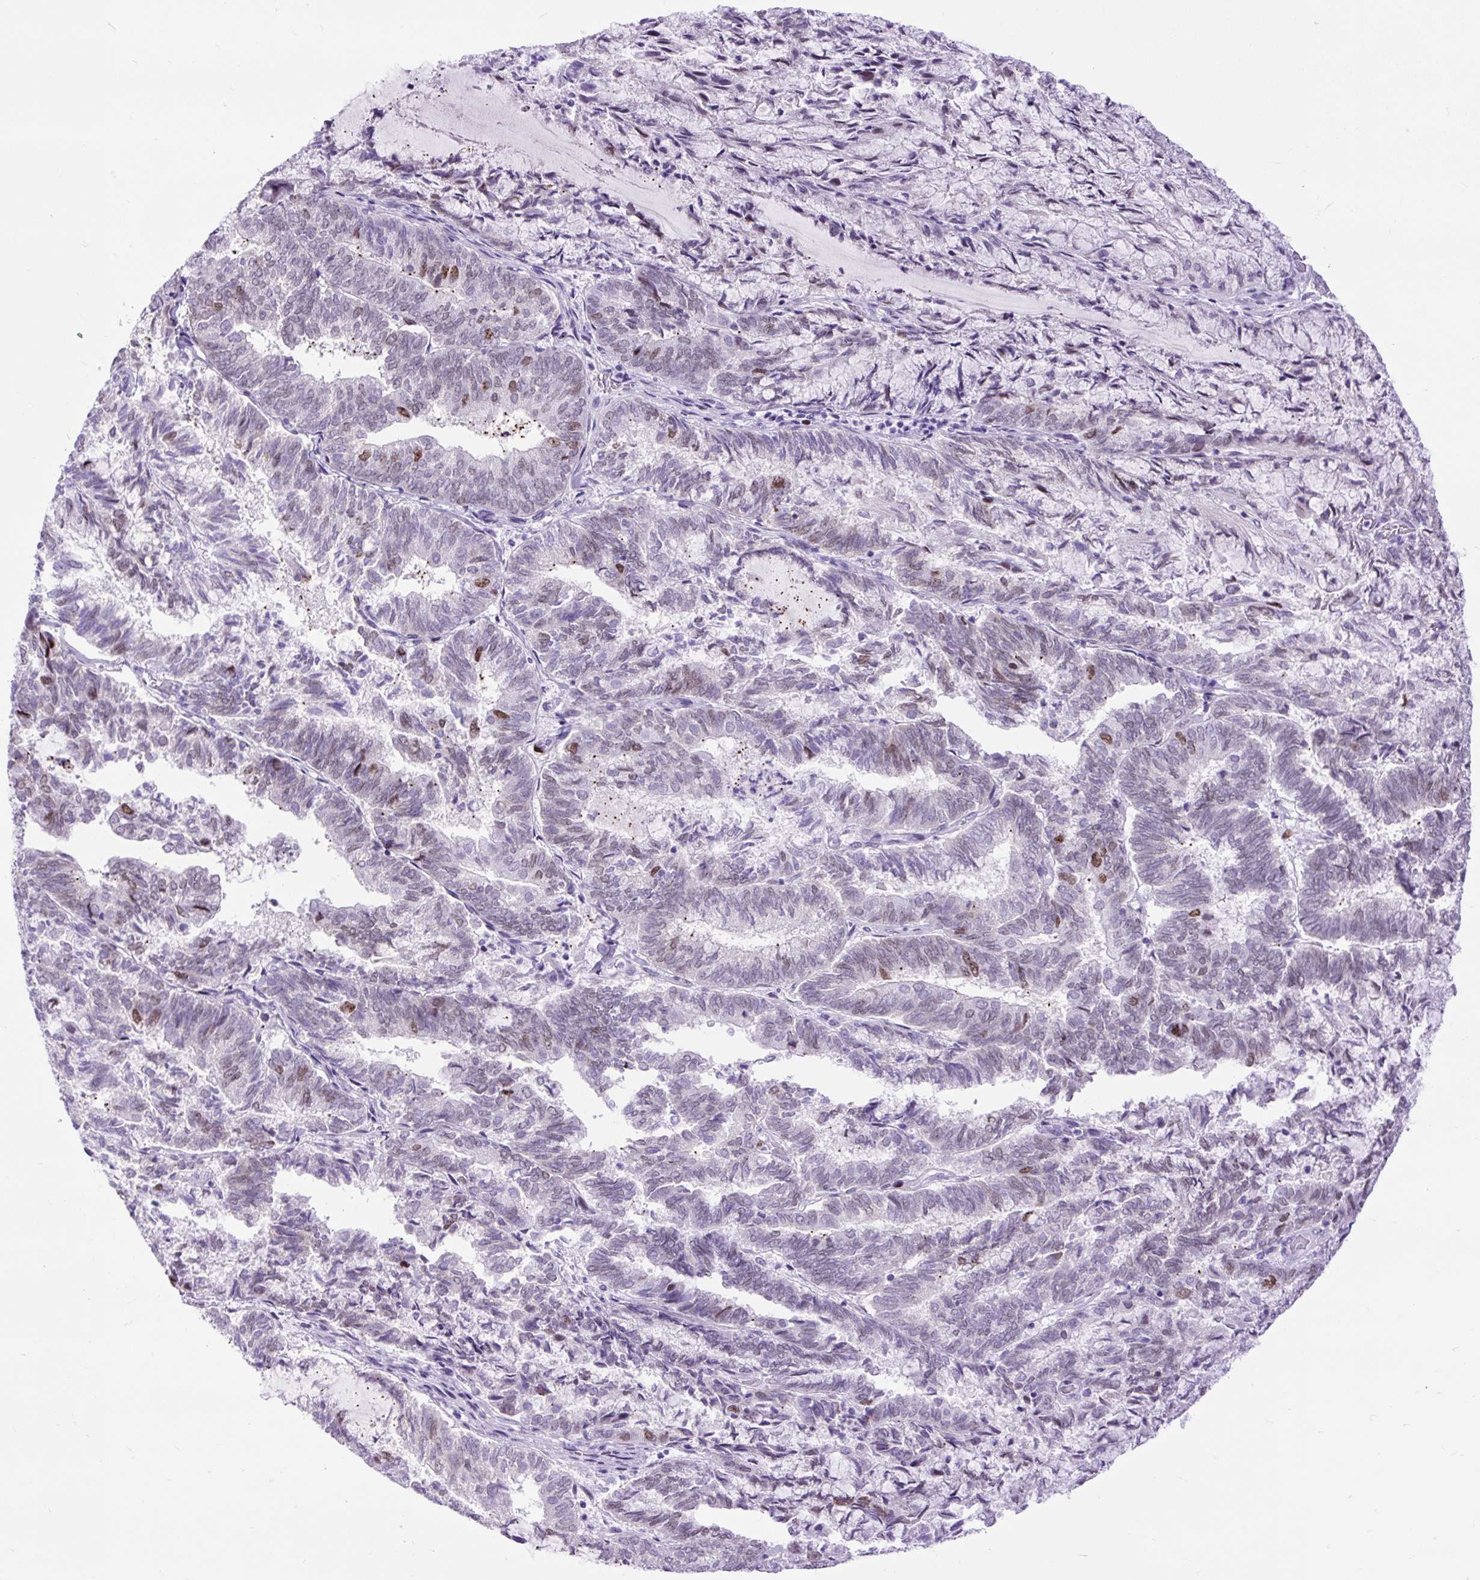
{"staining": {"intensity": "moderate", "quantity": "<25%", "location": "nuclear"}, "tissue": "endometrial cancer", "cell_type": "Tumor cells", "image_type": "cancer", "snomed": [{"axis": "morphology", "description": "Adenocarcinoma, NOS"}, {"axis": "topography", "description": "Endometrium"}], "caption": "The histopathology image exhibits immunohistochemical staining of endometrial cancer (adenocarcinoma). There is moderate nuclear expression is appreciated in approximately <25% of tumor cells.", "gene": "RACGAP1", "patient": {"sex": "female", "age": 80}}